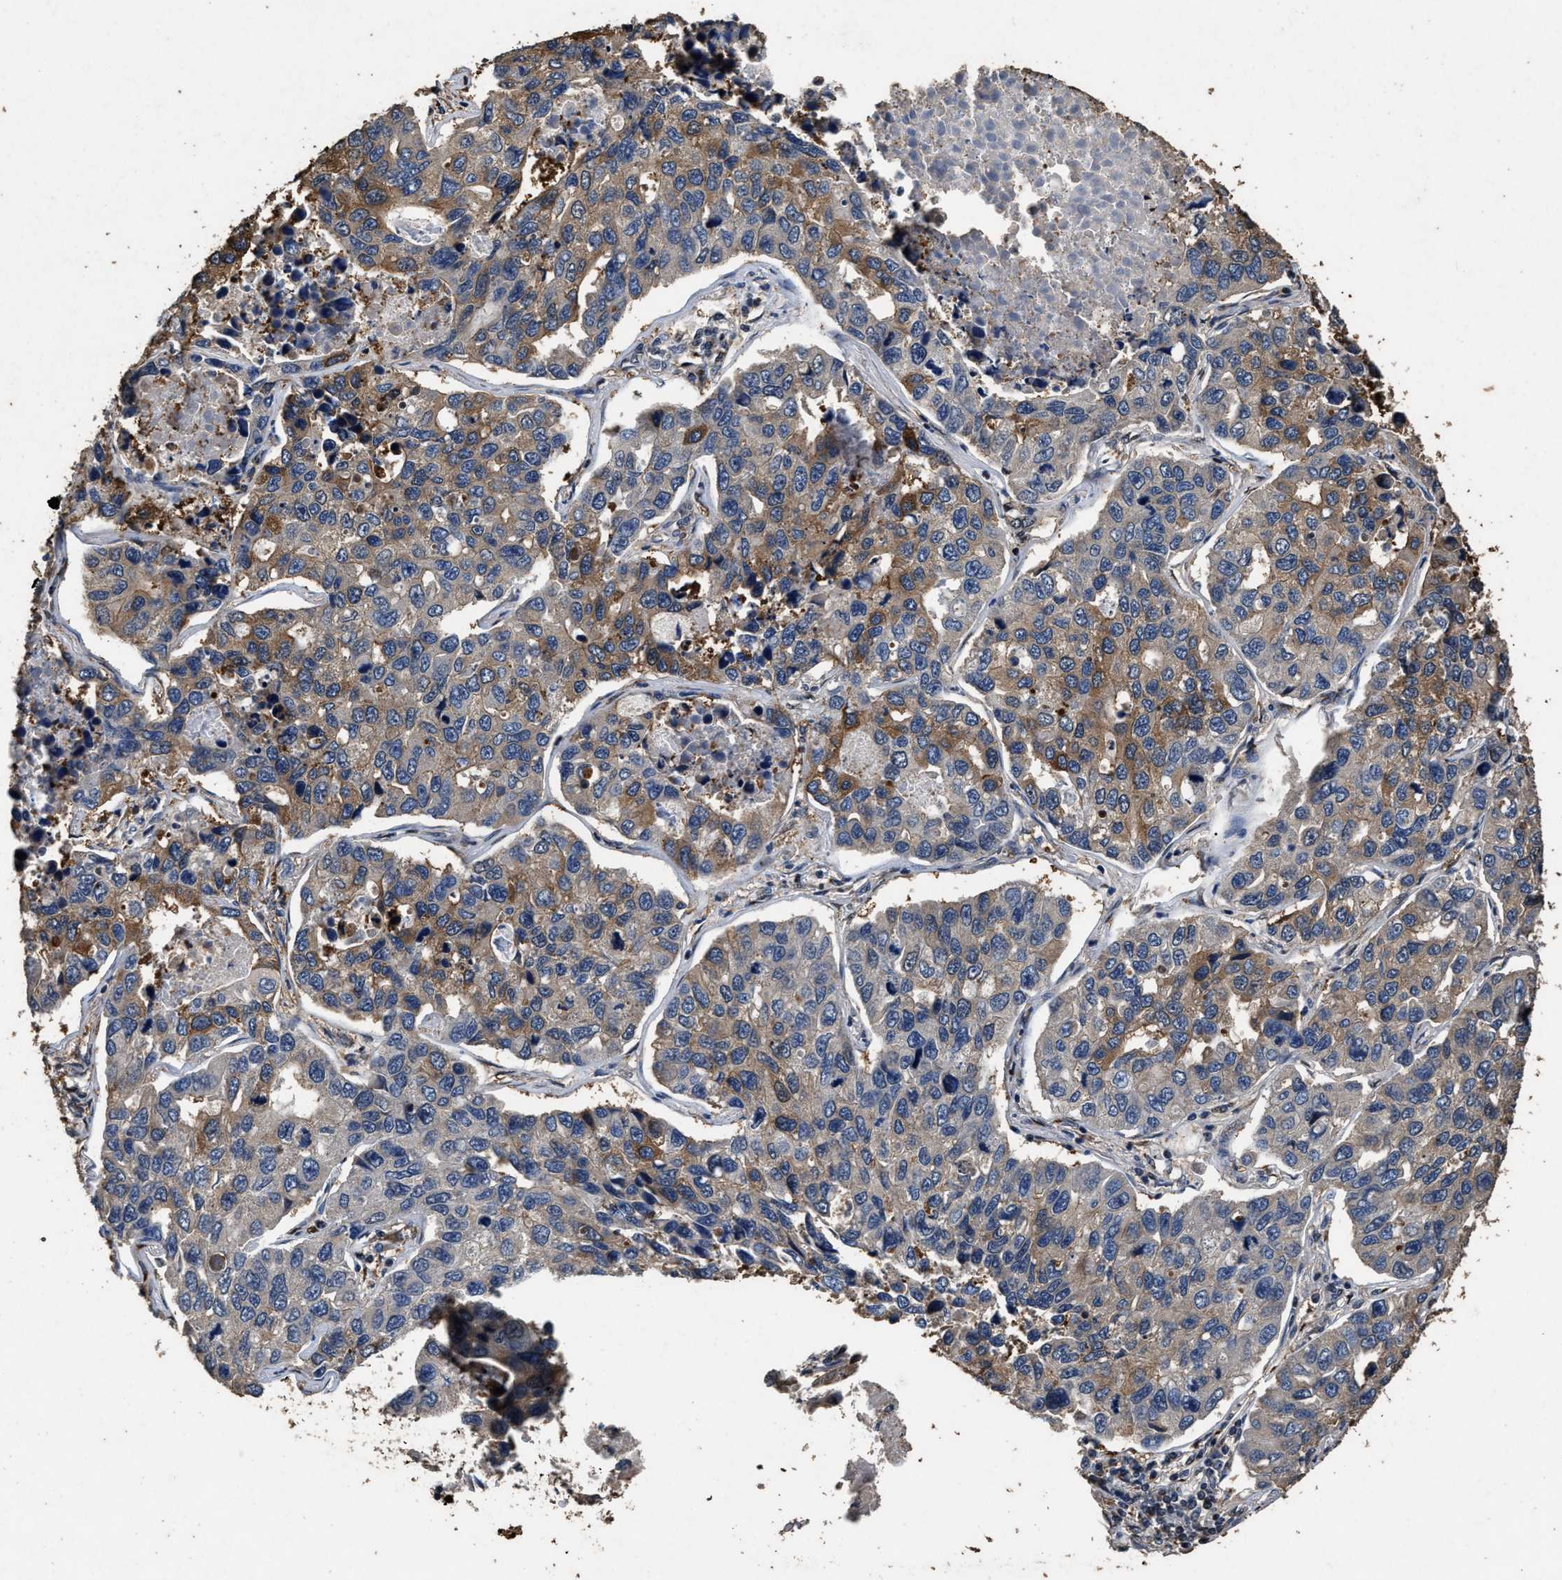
{"staining": {"intensity": "moderate", "quantity": "25%-75%", "location": "cytoplasmic/membranous"}, "tissue": "lung cancer", "cell_type": "Tumor cells", "image_type": "cancer", "snomed": [{"axis": "morphology", "description": "Adenocarcinoma, NOS"}, {"axis": "topography", "description": "Lung"}], "caption": "Moderate cytoplasmic/membranous staining for a protein is appreciated in approximately 25%-75% of tumor cells of lung adenocarcinoma using immunohistochemistry.", "gene": "TPST2", "patient": {"sex": "male", "age": 64}}